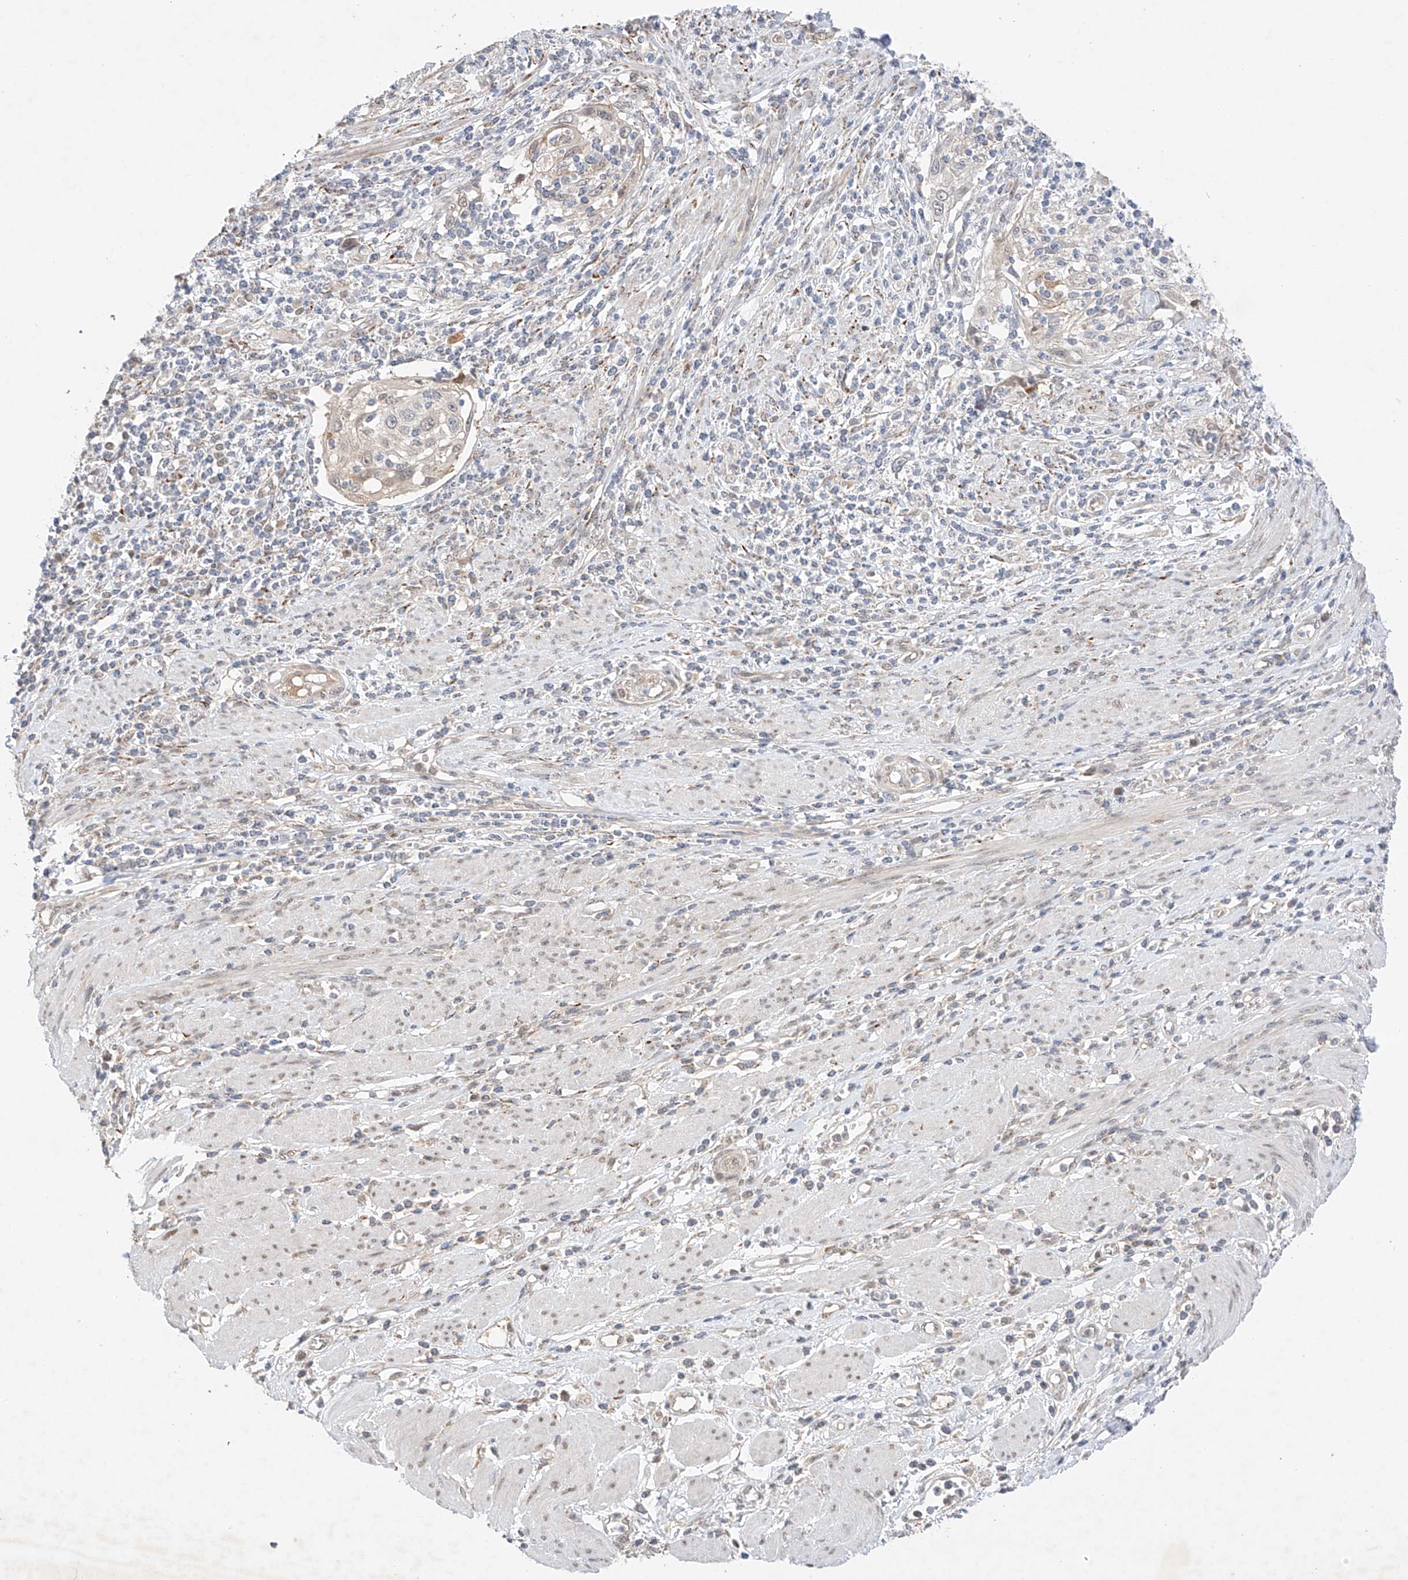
{"staining": {"intensity": "weak", "quantity": "<25%", "location": "cytoplasmic/membranous"}, "tissue": "cervical cancer", "cell_type": "Tumor cells", "image_type": "cancer", "snomed": [{"axis": "morphology", "description": "Squamous cell carcinoma, NOS"}, {"axis": "topography", "description": "Cervix"}], "caption": "Immunohistochemical staining of cervical cancer (squamous cell carcinoma) exhibits no significant expression in tumor cells. The staining was performed using DAB to visualize the protein expression in brown, while the nuclei were stained in blue with hematoxylin (Magnification: 20x).", "gene": "IL22RA2", "patient": {"sex": "female", "age": 70}}